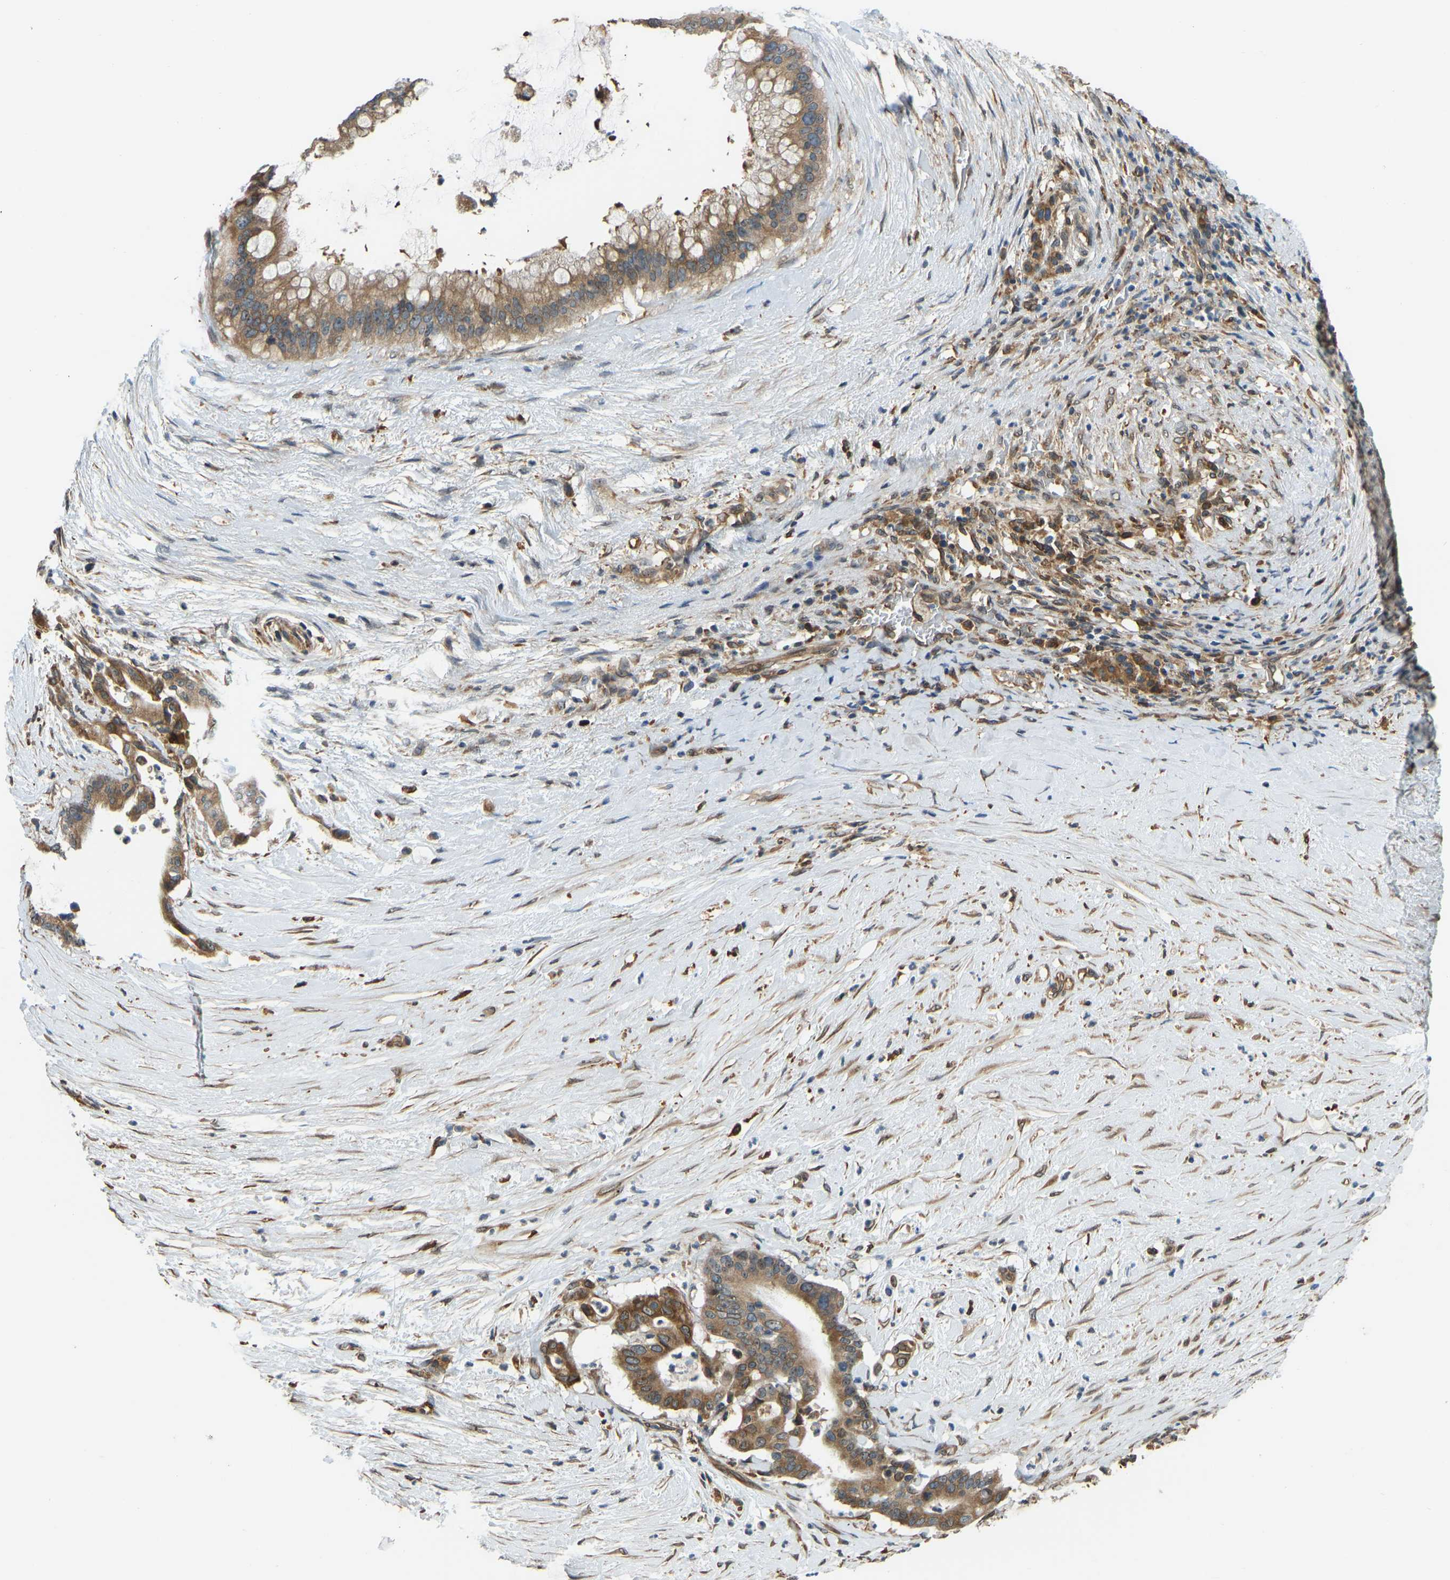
{"staining": {"intensity": "moderate", "quantity": ">75%", "location": "cytoplasmic/membranous"}, "tissue": "pancreatic cancer", "cell_type": "Tumor cells", "image_type": "cancer", "snomed": [{"axis": "morphology", "description": "Adenocarcinoma, NOS"}, {"axis": "topography", "description": "Pancreas"}], "caption": "An image of human pancreatic cancer stained for a protein displays moderate cytoplasmic/membranous brown staining in tumor cells.", "gene": "OS9", "patient": {"sex": "male", "age": 41}}